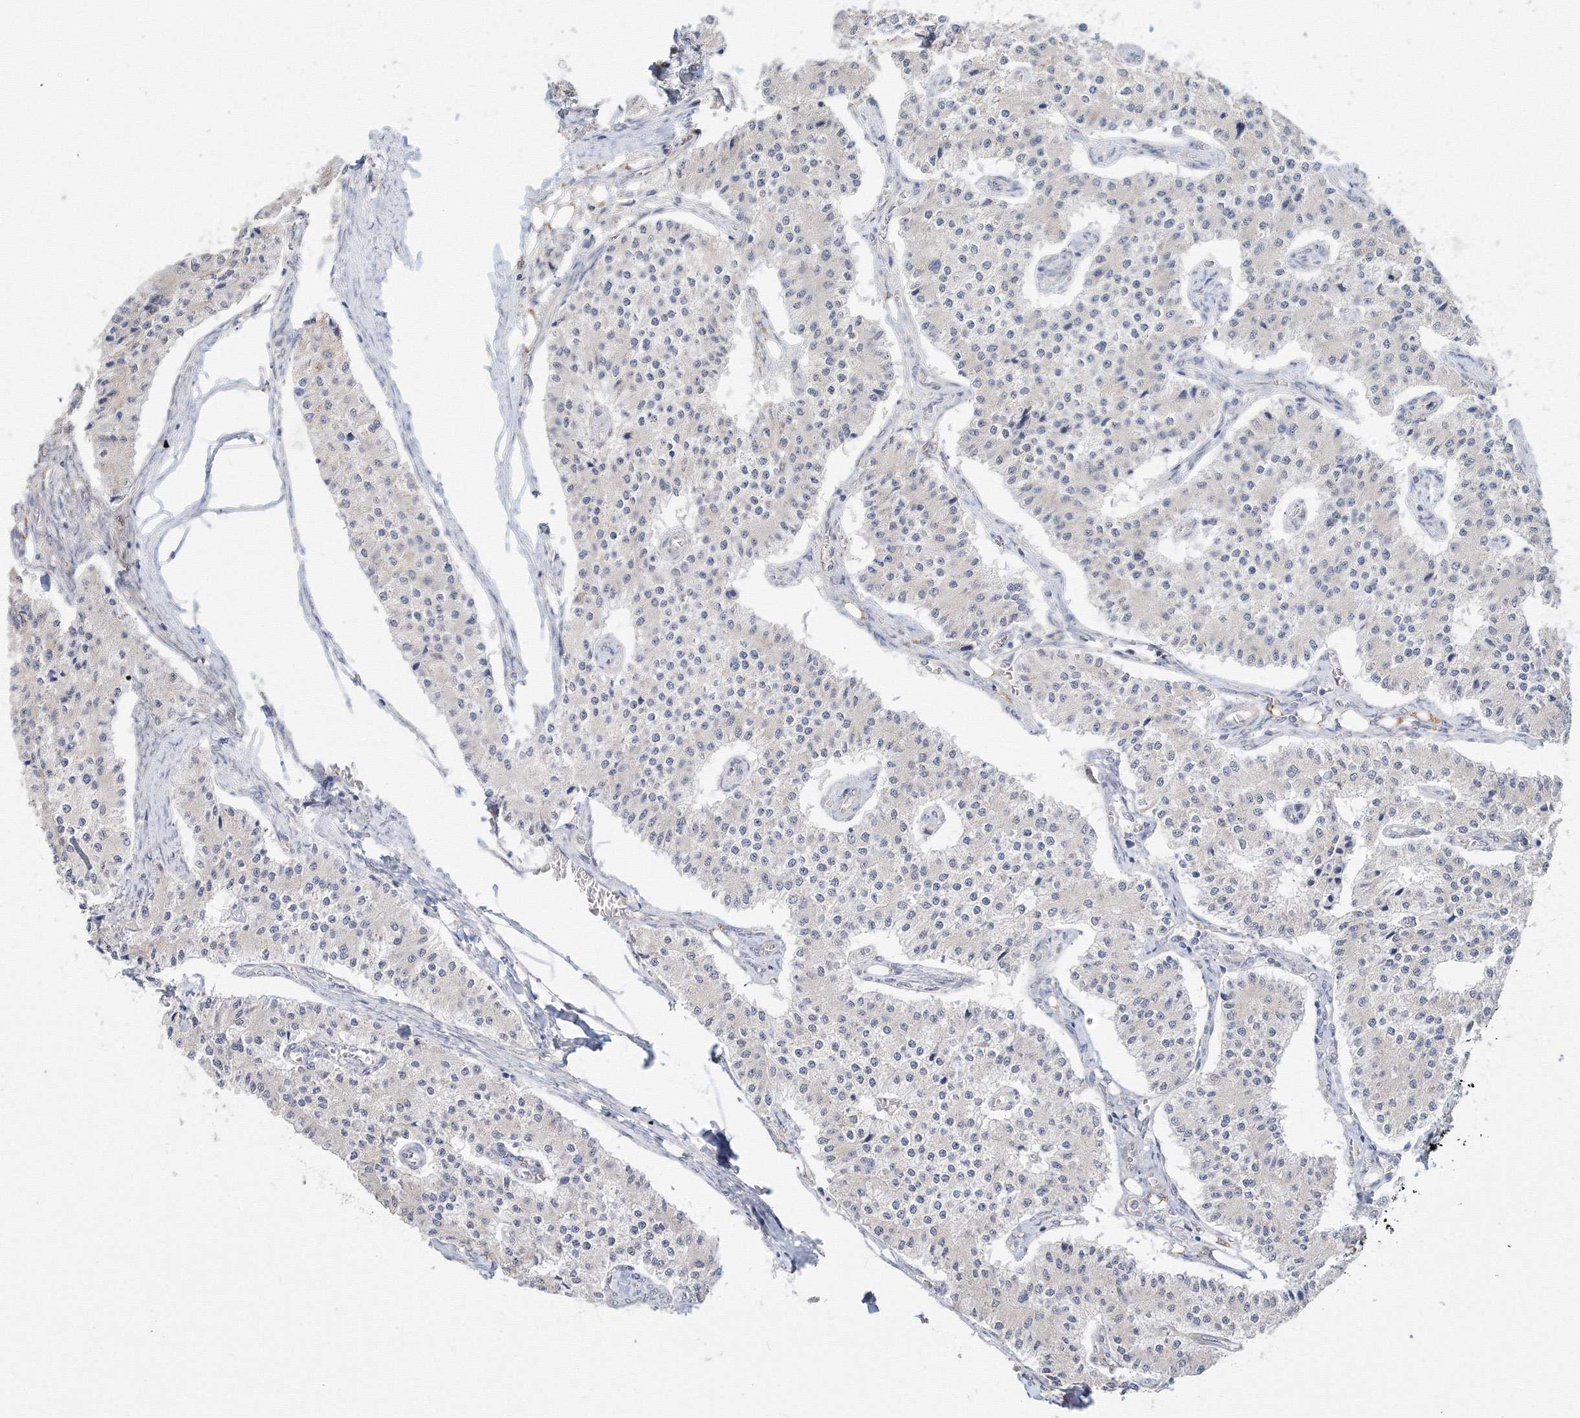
{"staining": {"intensity": "negative", "quantity": "none", "location": "none"}, "tissue": "carcinoid", "cell_type": "Tumor cells", "image_type": "cancer", "snomed": [{"axis": "morphology", "description": "Carcinoid, malignant, NOS"}, {"axis": "topography", "description": "Colon"}], "caption": "Protein analysis of malignant carcinoid reveals no significant positivity in tumor cells.", "gene": "DHRS12", "patient": {"sex": "female", "age": 52}}